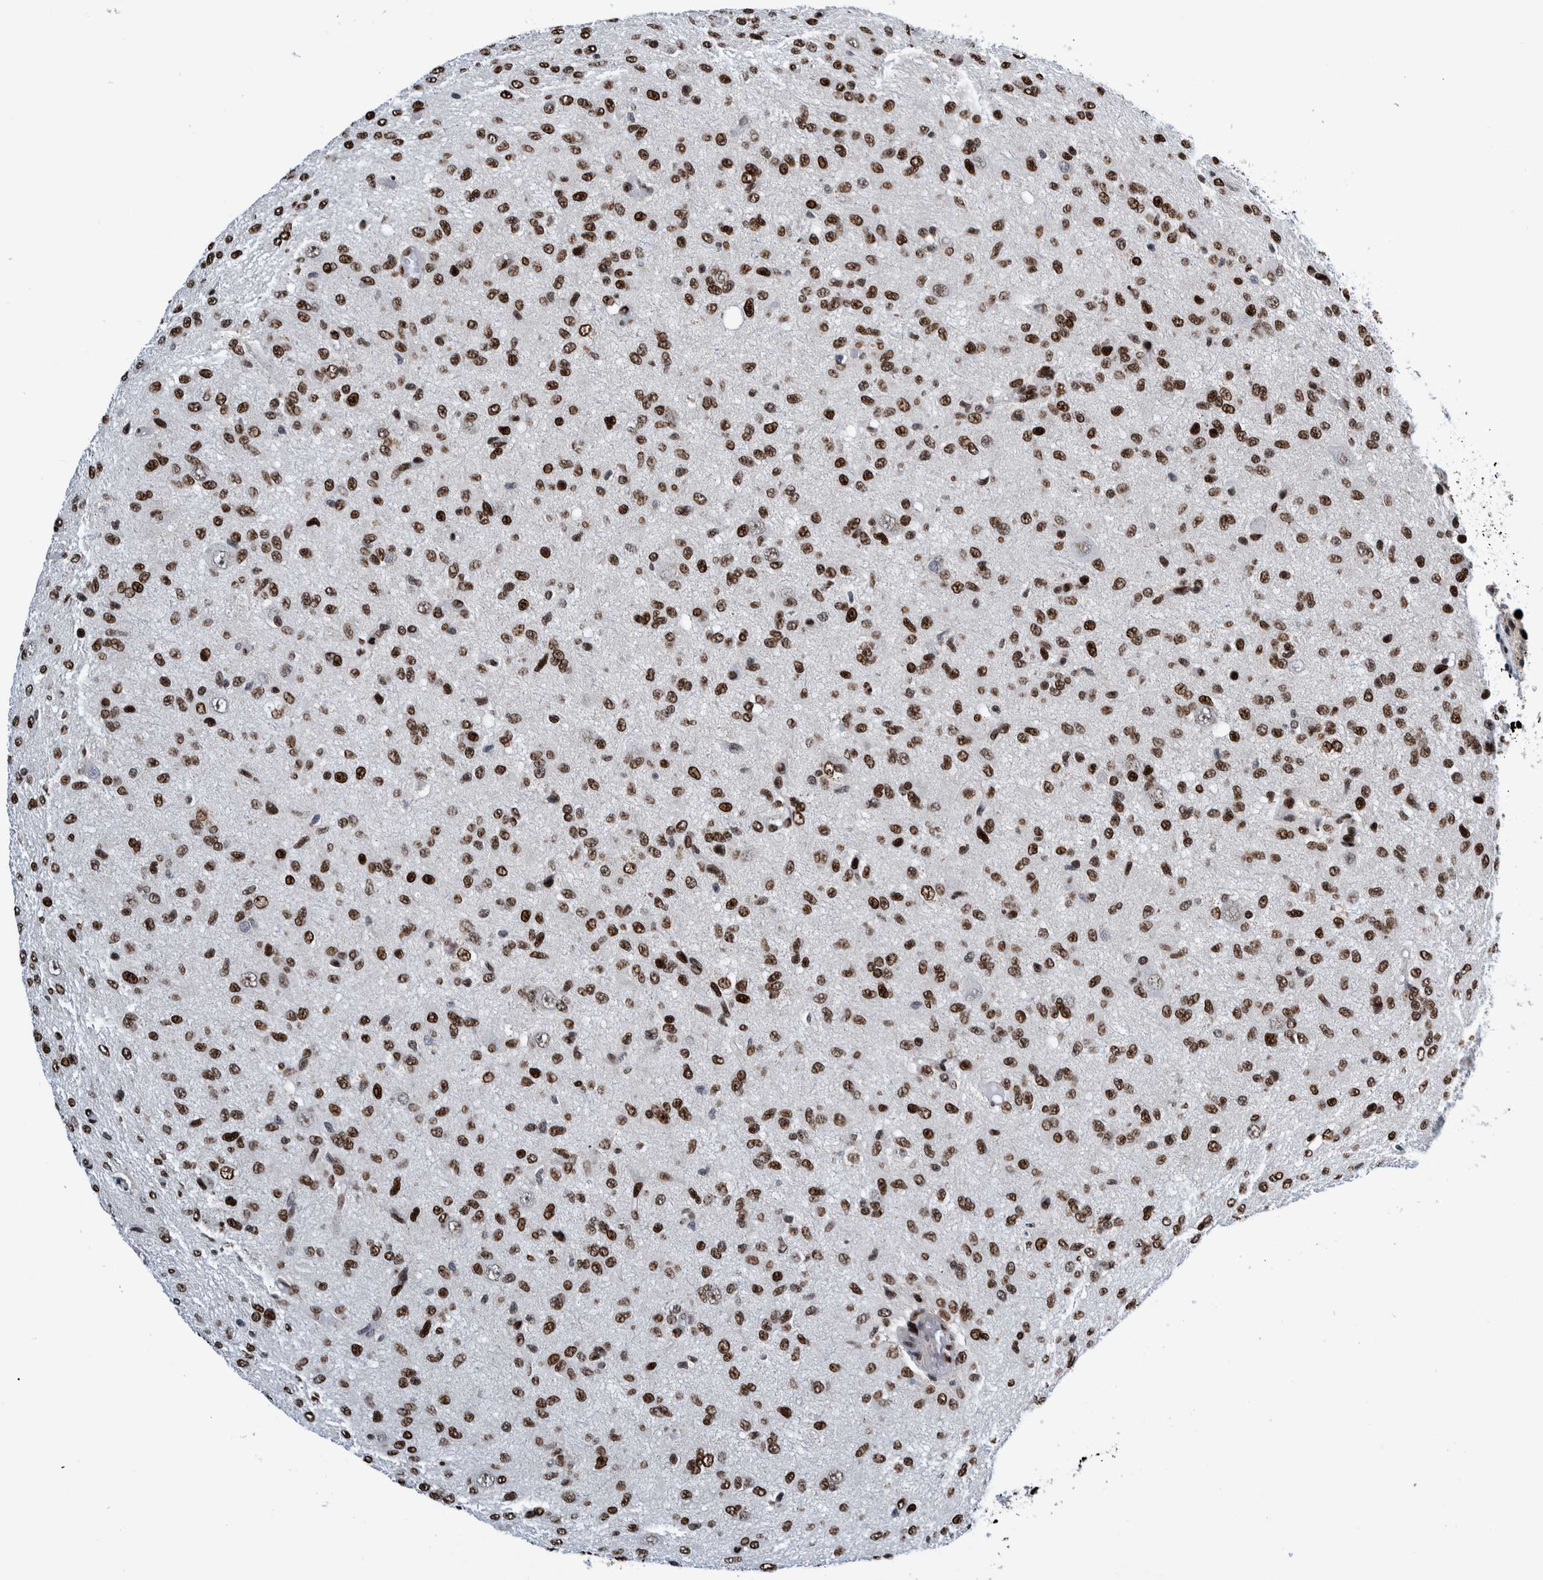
{"staining": {"intensity": "strong", "quantity": ">75%", "location": "nuclear"}, "tissue": "glioma", "cell_type": "Tumor cells", "image_type": "cancer", "snomed": [{"axis": "morphology", "description": "Glioma, malignant, High grade"}, {"axis": "topography", "description": "Brain"}], "caption": "Human malignant high-grade glioma stained with a protein marker reveals strong staining in tumor cells.", "gene": "HEATR9", "patient": {"sex": "female", "age": 59}}